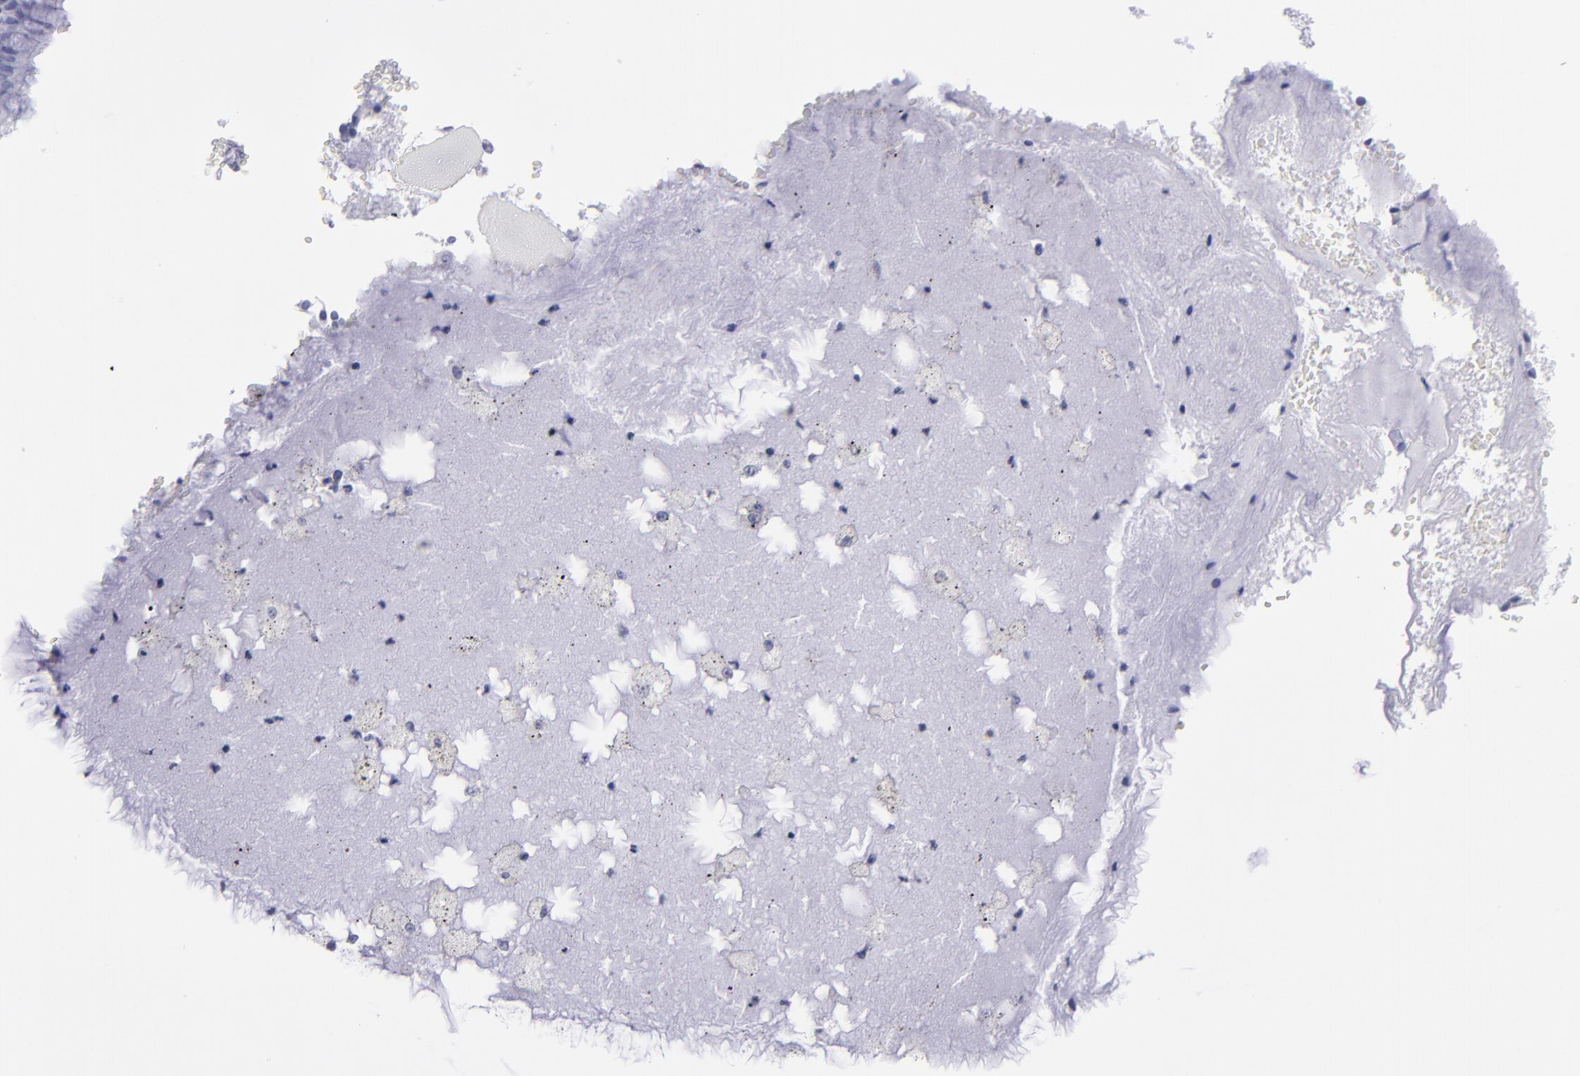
{"staining": {"intensity": "negative", "quantity": "none", "location": "none"}, "tissue": "bronchus", "cell_type": "Respiratory epithelial cells", "image_type": "normal", "snomed": [{"axis": "morphology", "description": "Normal tissue, NOS"}, {"axis": "topography", "description": "Bronchus"}, {"axis": "topography", "description": "Lung"}], "caption": "Protein analysis of normal bronchus shows no significant staining in respiratory epithelial cells. (DAB immunohistochemistry (IHC) visualized using brightfield microscopy, high magnification).", "gene": "MB", "patient": {"sex": "female", "age": 56}}